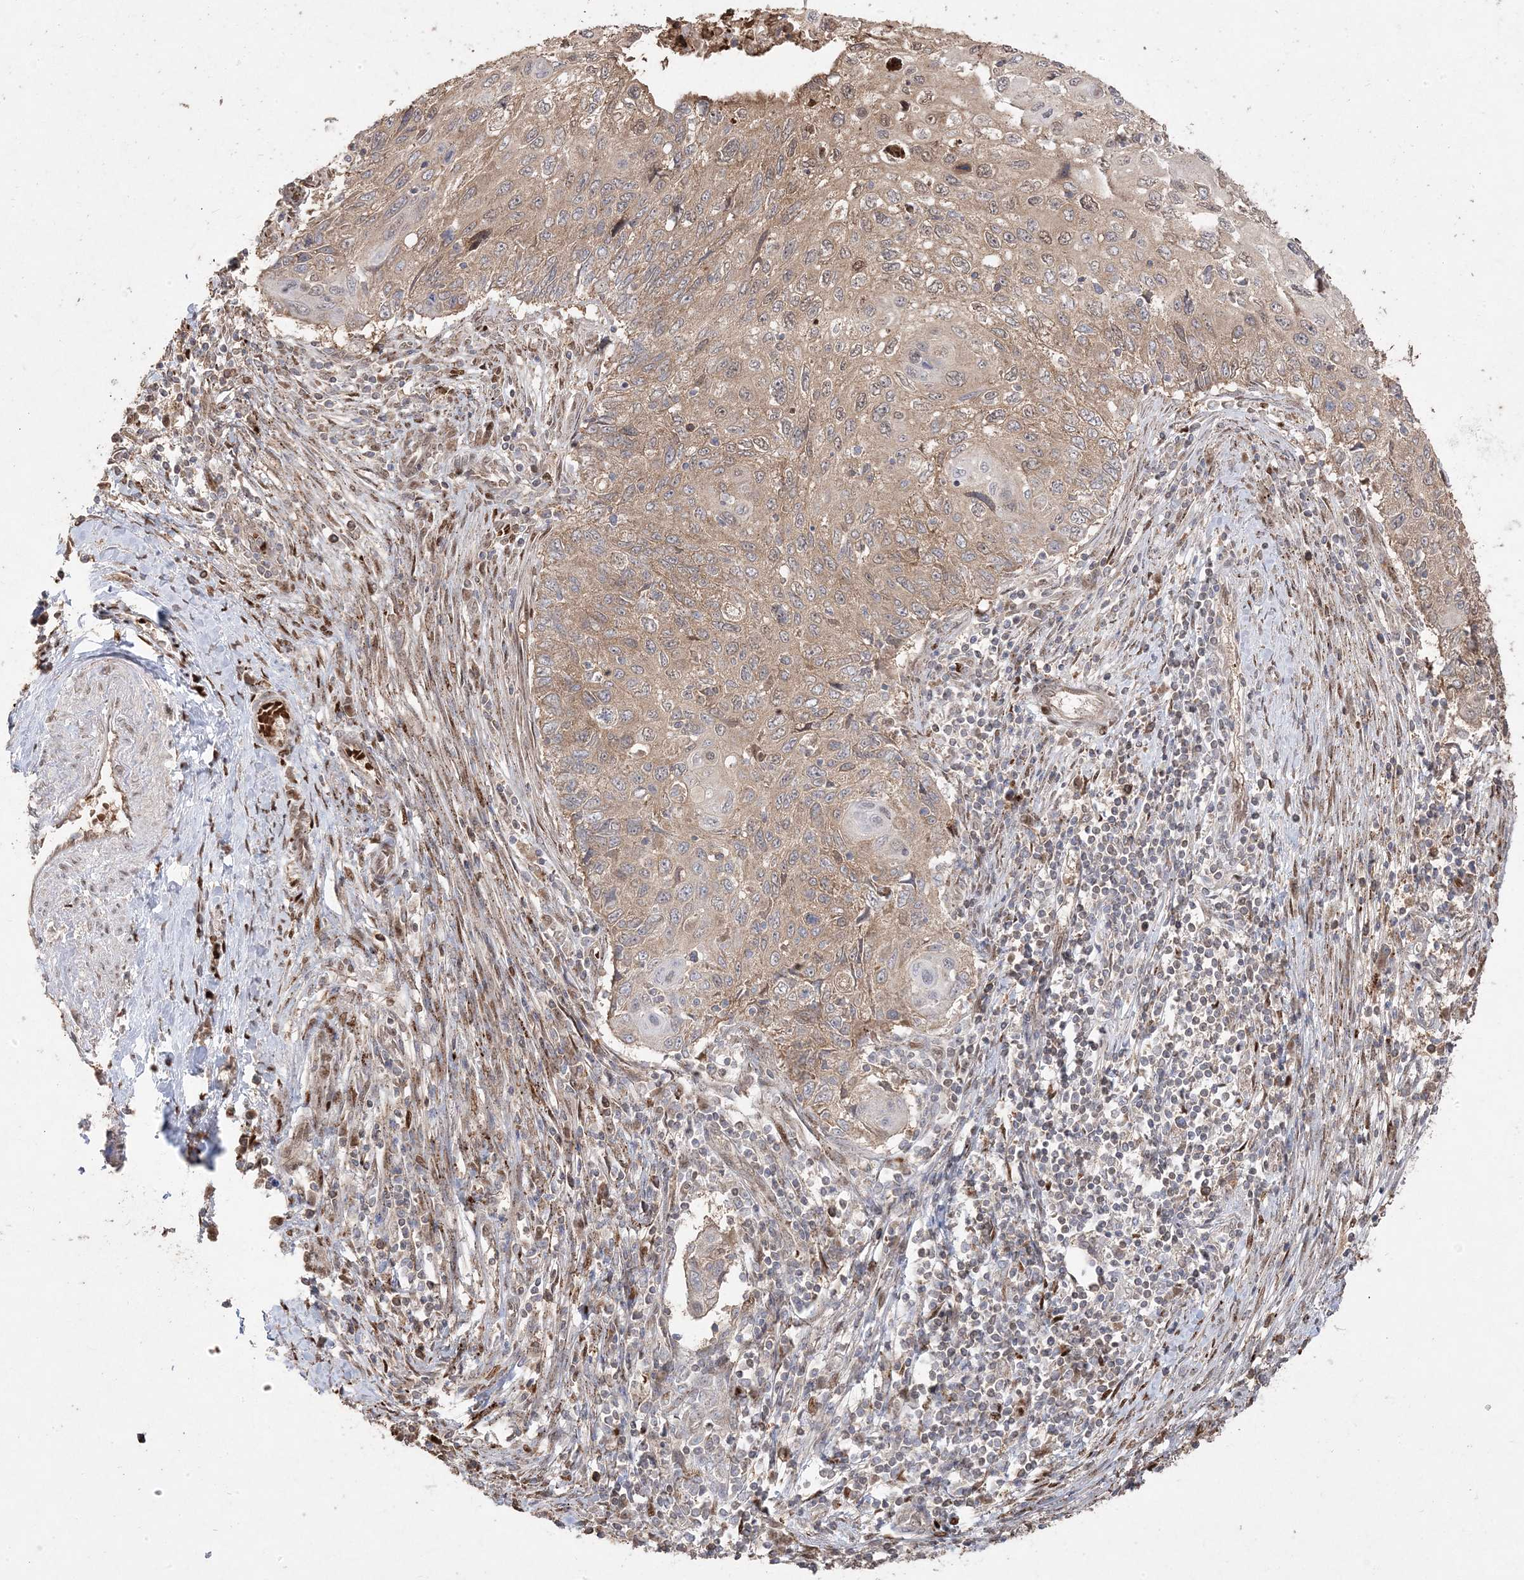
{"staining": {"intensity": "moderate", "quantity": ">75%", "location": "cytoplasmic/membranous"}, "tissue": "cervical cancer", "cell_type": "Tumor cells", "image_type": "cancer", "snomed": [{"axis": "morphology", "description": "Squamous cell carcinoma, NOS"}, {"axis": "topography", "description": "Cervix"}], "caption": "Immunohistochemistry of human cervical squamous cell carcinoma reveals medium levels of moderate cytoplasmic/membranous staining in about >75% of tumor cells.", "gene": "PPOX", "patient": {"sex": "female", "age": 70}}